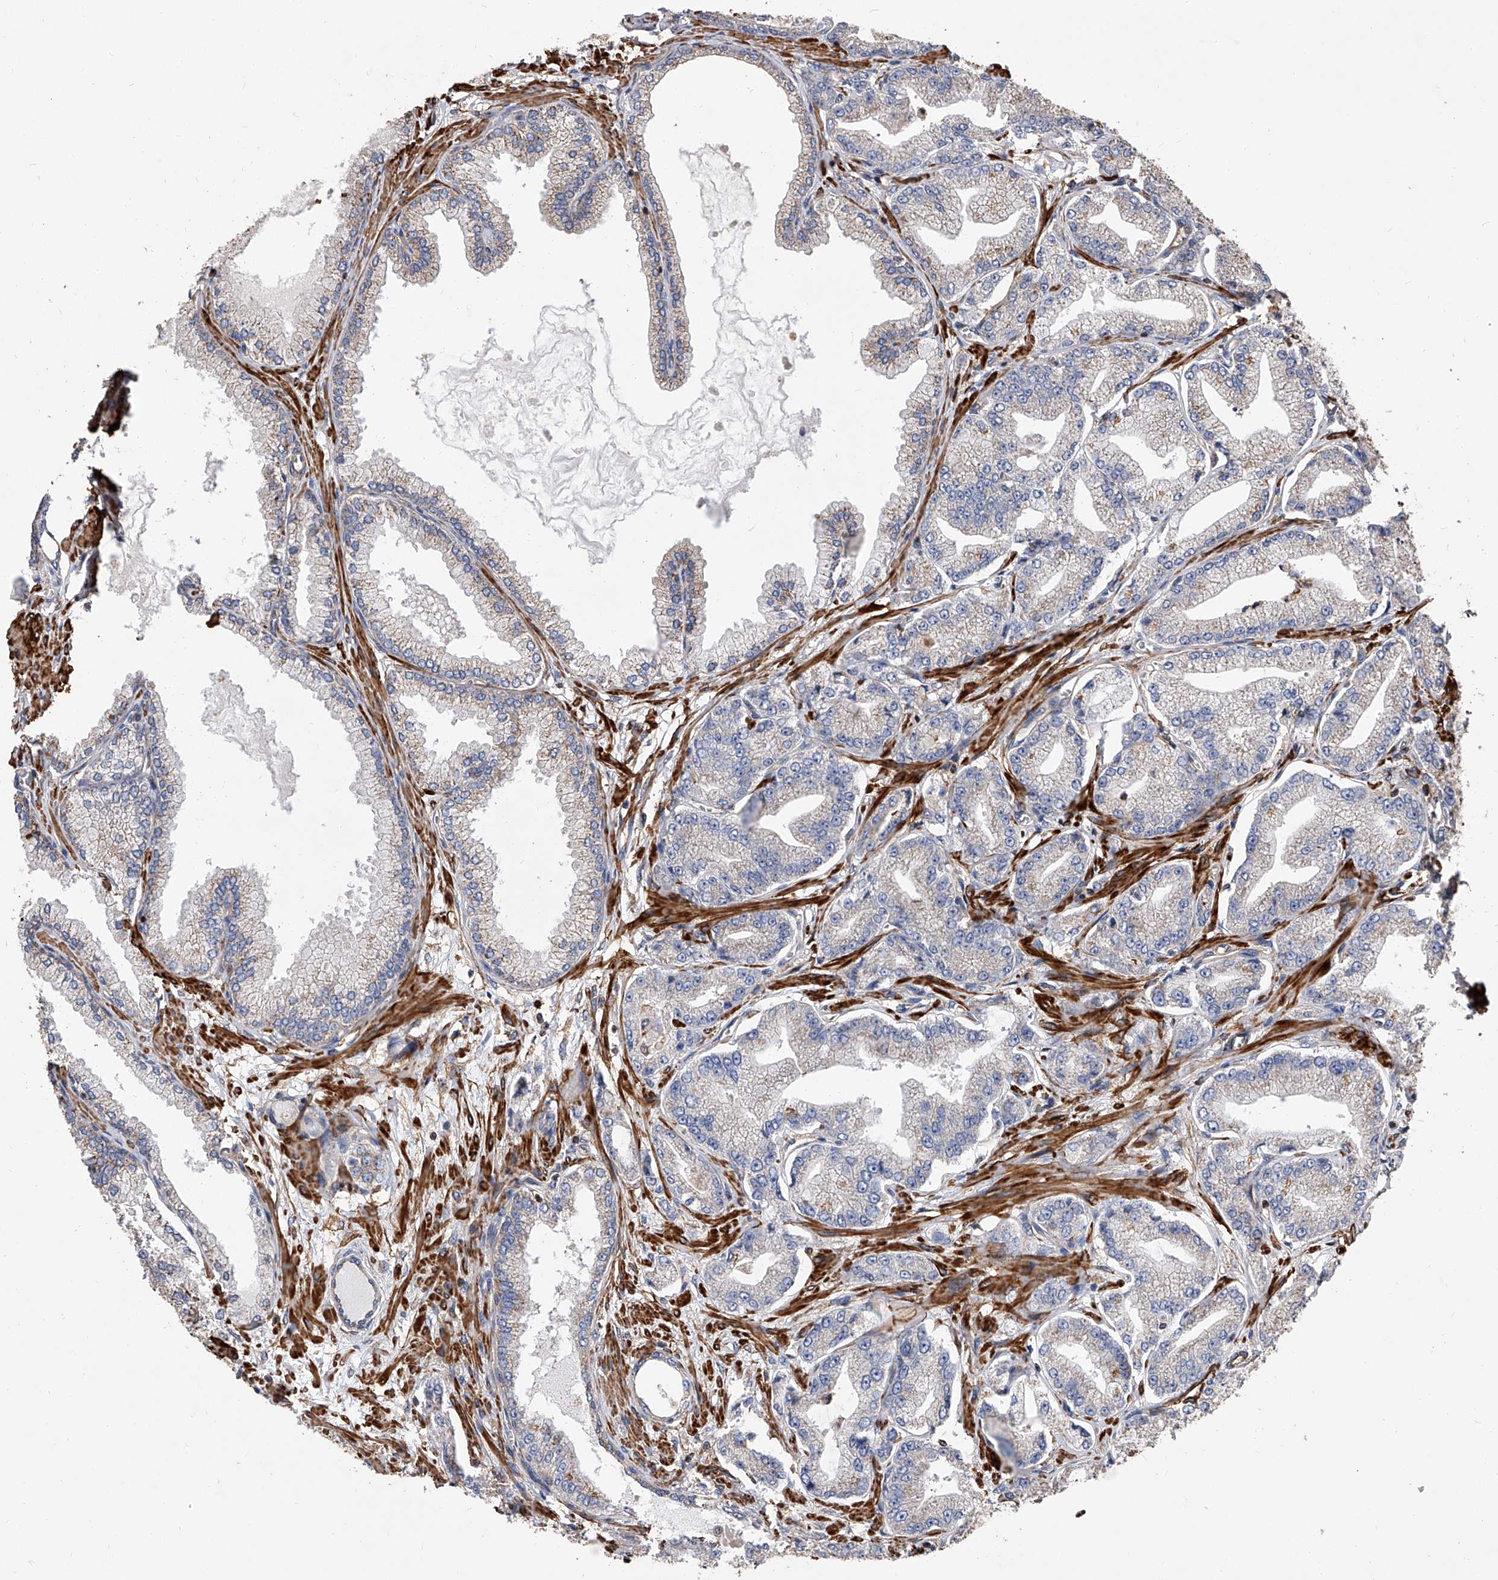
{"staining": {"intensity": "weak", "quantity": "25%-75%", "location": "cytoplasmic/membranous"}, "tissue": "prostate cancer", "cell_type": "Tumor cells", "image_type": "cancer", "snomed": [{"axis": "morphology", "description": "Adenocarcinoma, Low grade"}, {"axis": "topography", "description": "Prostate"}], "caption": "High-magnification brightfield microscopy of prostate low-grade adenocarcinoma stained with DAB (3,3'-diaminobenzidine) (brown) and counterstained with hematoxylin (blue). tumor cells exhibit weak cytoplasmic/membranous positivity is seen in about25%-75% of cells. (Stains: DAB (3,3'-diaminobenzidine) in brown, nuclei in blue, Microscopy: brightfield microscopy at high magnification).", "gene": "PISD", "patient": {"sex": "male", "age": 63}}